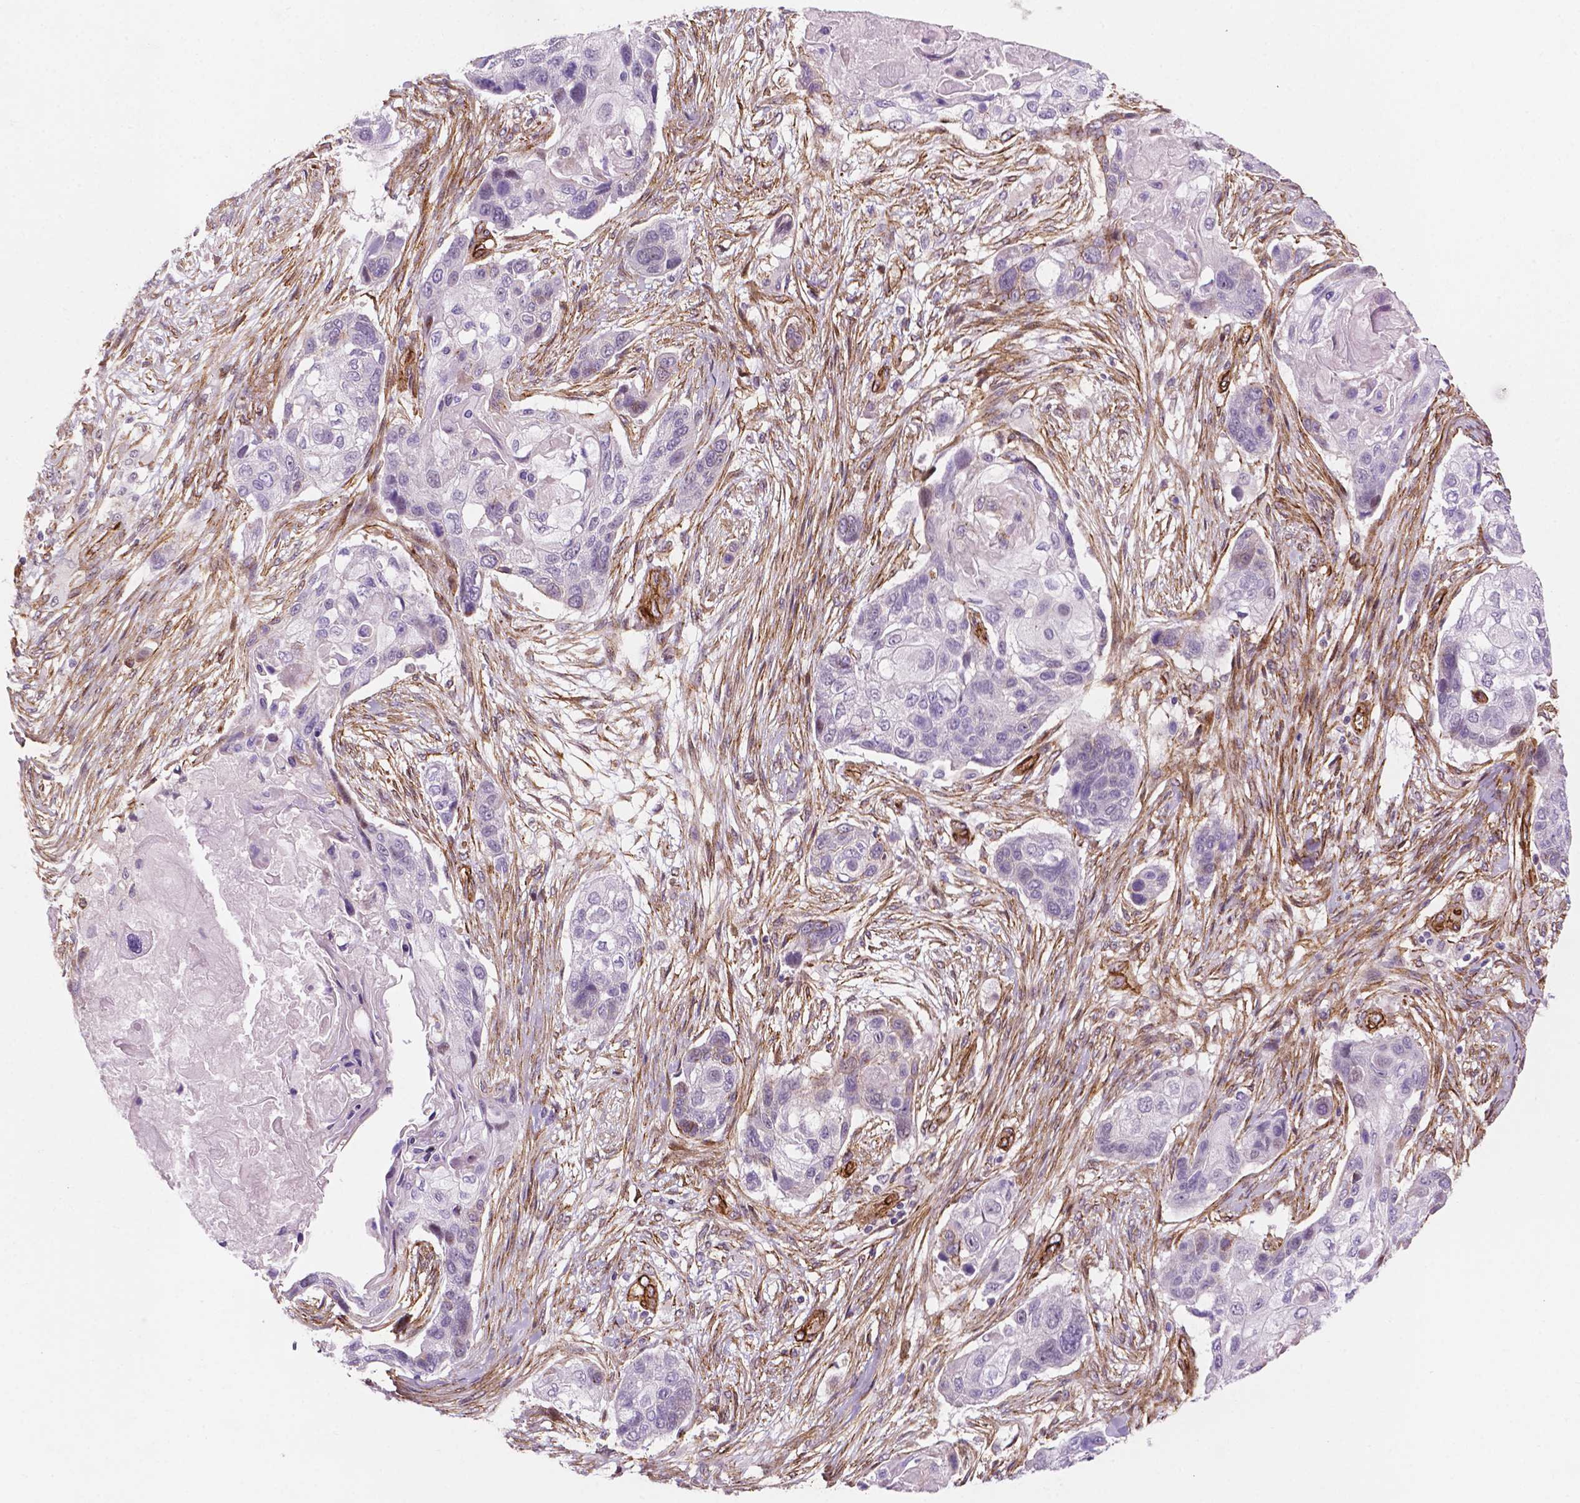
{"staining": {"intensity": "negative", "quantity": "none", "location": "none"}, "tissue": "lung cancer", "cell_type": "Tumor cells", "image_type": "cancer", "snomed": [{"axis": "morphology", "description": "Squamous cell carcinoma, NOS"}, {"axis": "topography", "description": "Lung"}], "caption": "Immunohistochemical staining of human lung cancer (squamous cell carcinoma) reveals no significant positivity in tumor cells. (DAB (3,3'-diaminobenzidine) immunohistochemistry (IHC) with hematoxylin counter stain).", "gene": "EGFL8", "patient": {"sex": "male", "age": 69}}